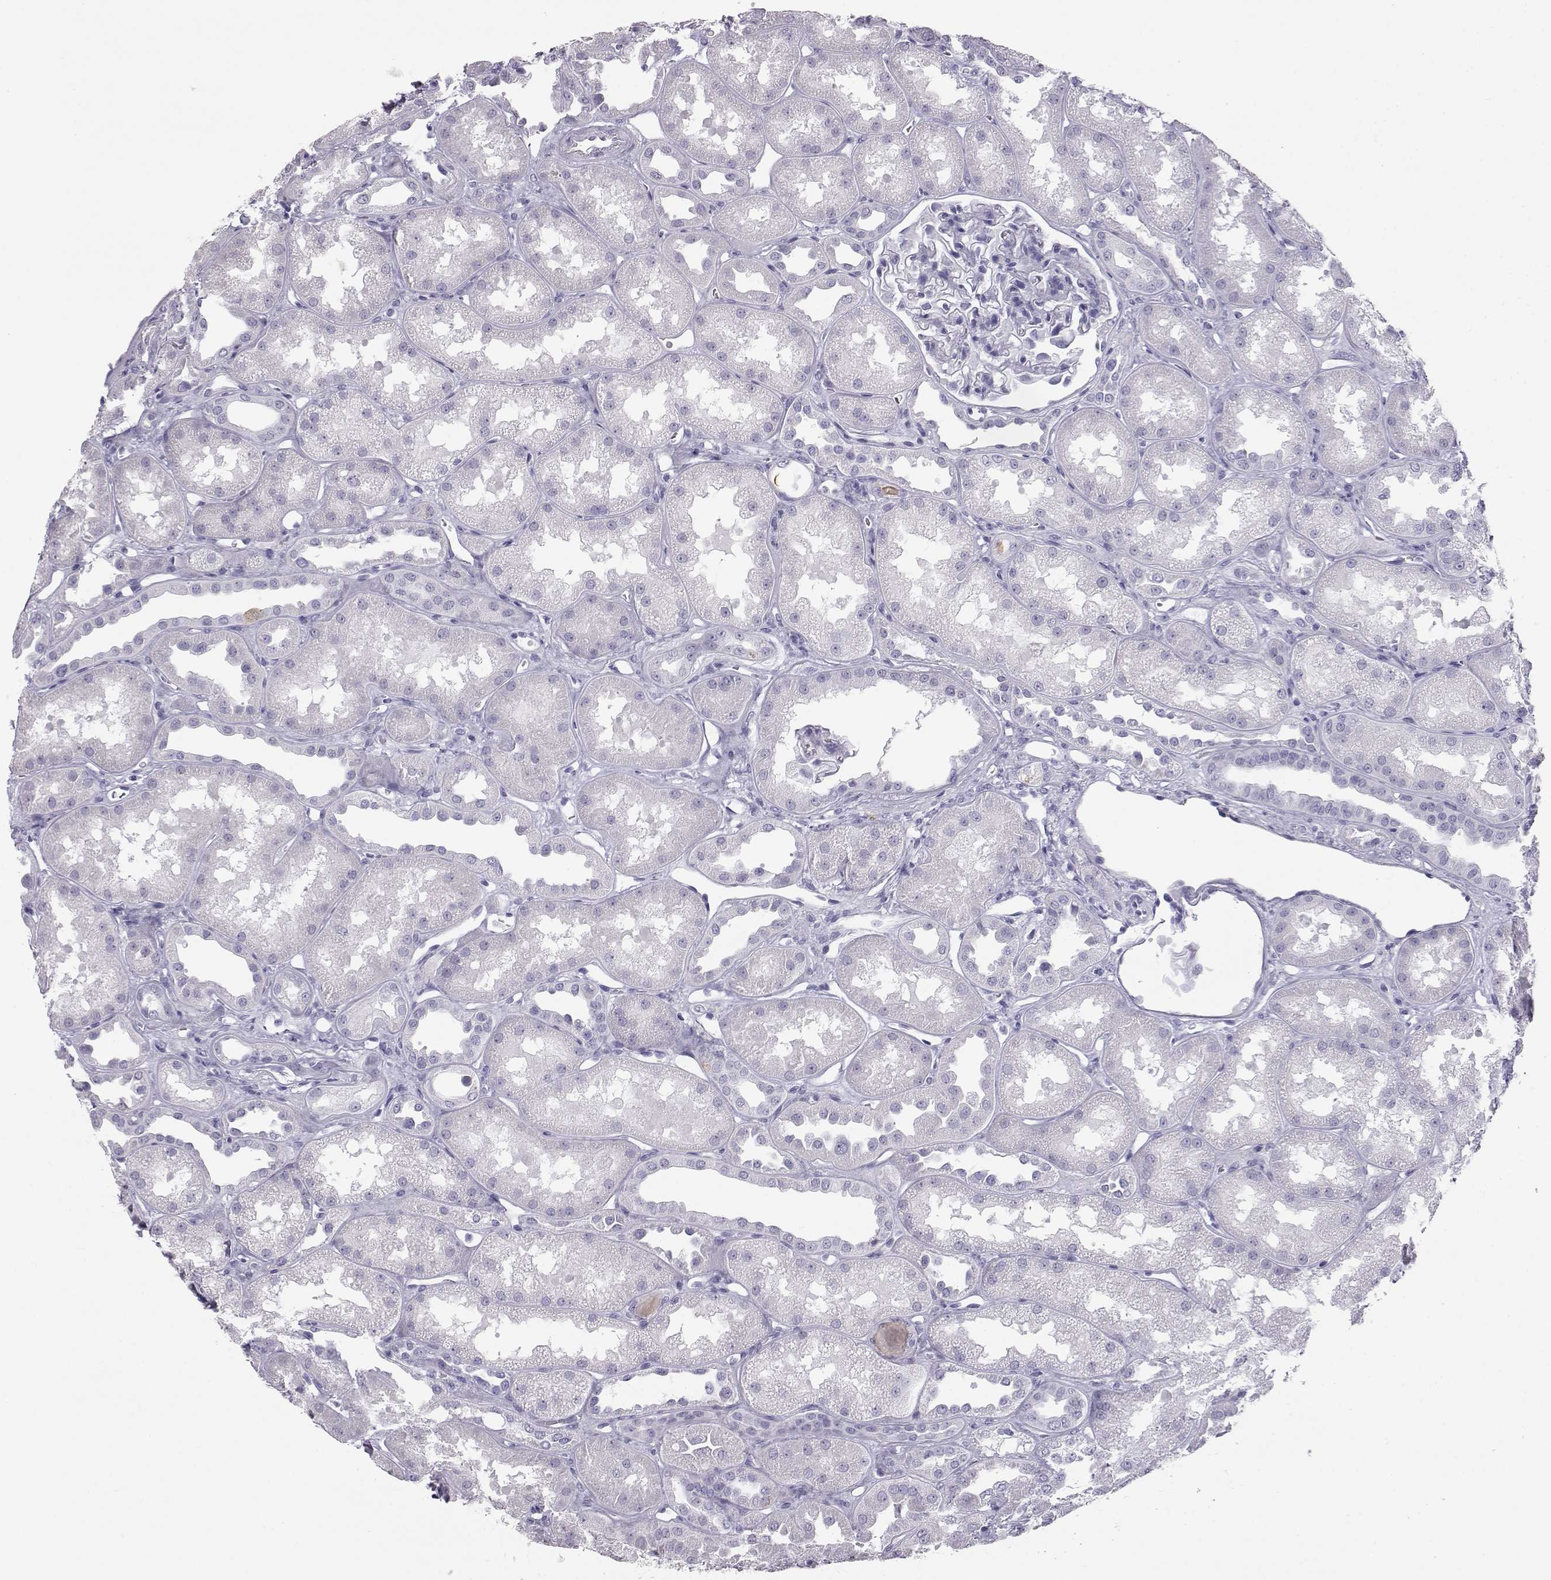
{"staining": {"intensity": "negative", "quantity": "none", "location": "none"}, "tissue": "kidney", "cell_type": "Cells in glomeruli", "image_type": "normal", "snomed": [{"axis": "morphology", "description": "Normal tissue, NOS"}, {"axis": "topography", "description": "Kidney"}], "caption": "Image shows no protein positivity in cells in glomeruli of unremarkable kidney. Brightfield microscopy of IHC stained with DAB (3,3'-diaminobenzidine) (brown) and hematoxylin (blue), captured at high magnification.", "gene": "ITLN1", "patient": {"sex": "male", "age": 61}}